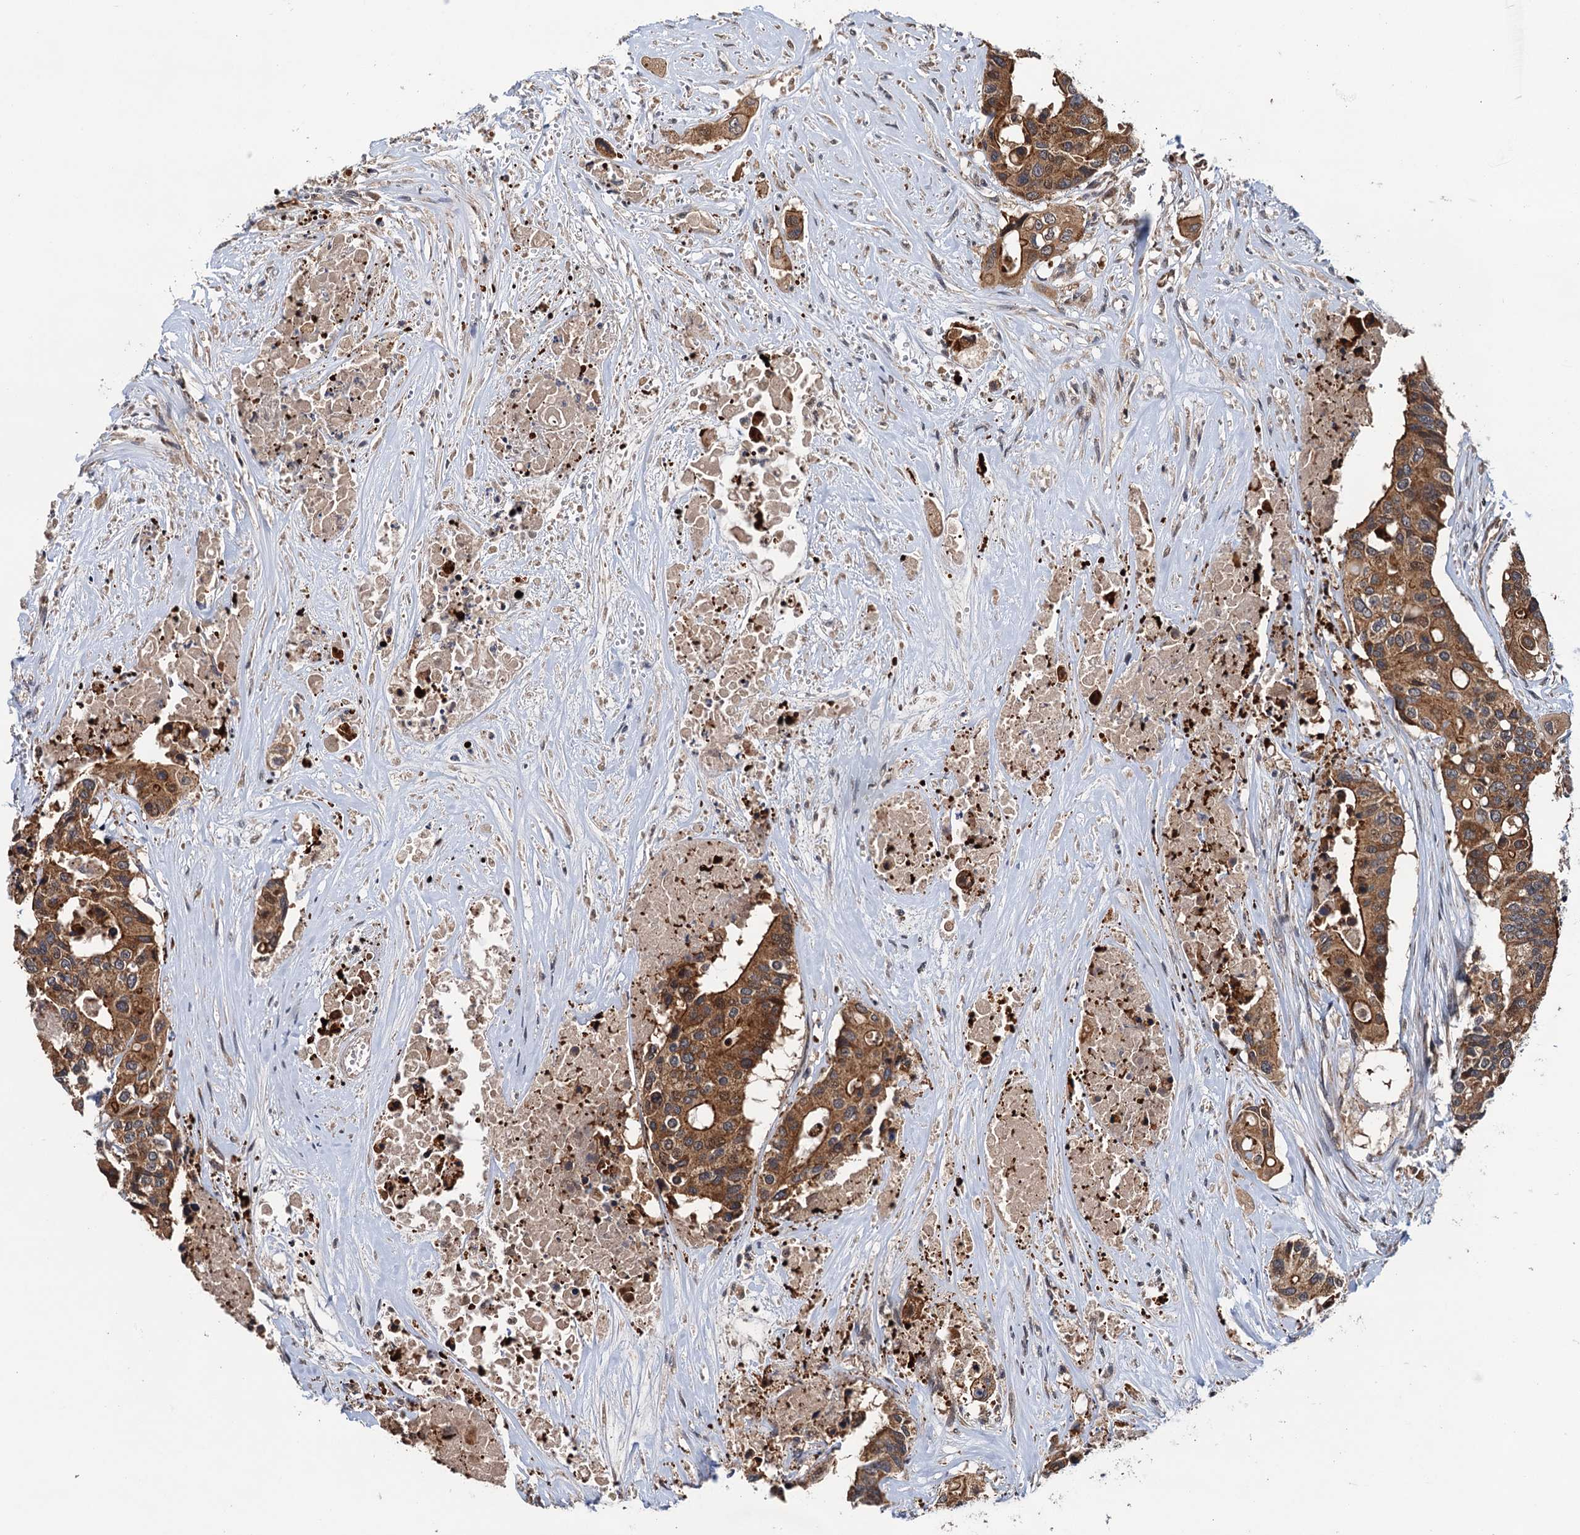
{"staining": {"intensity": "moderate", "quantity": ">75%", "location": "cytoplasmic/membranous"}, "tissue": "colorectal cancer", "cell_type": "Tumor cells", "image_type": "cancer", "snomed": [{"axis": "morphology", "description": "Adenocarcinoma, NOS"}, {"axis": "topography", "description": "Colon"}], "caption": "Protein analysis of adenocarcinoma (colorectal) tissue demonstrates moderate cytoplasmic/membranous staining in about >75% of tumor cells.", "gene": "NAA16", "patient": {"sex": "male", "age": 77}}